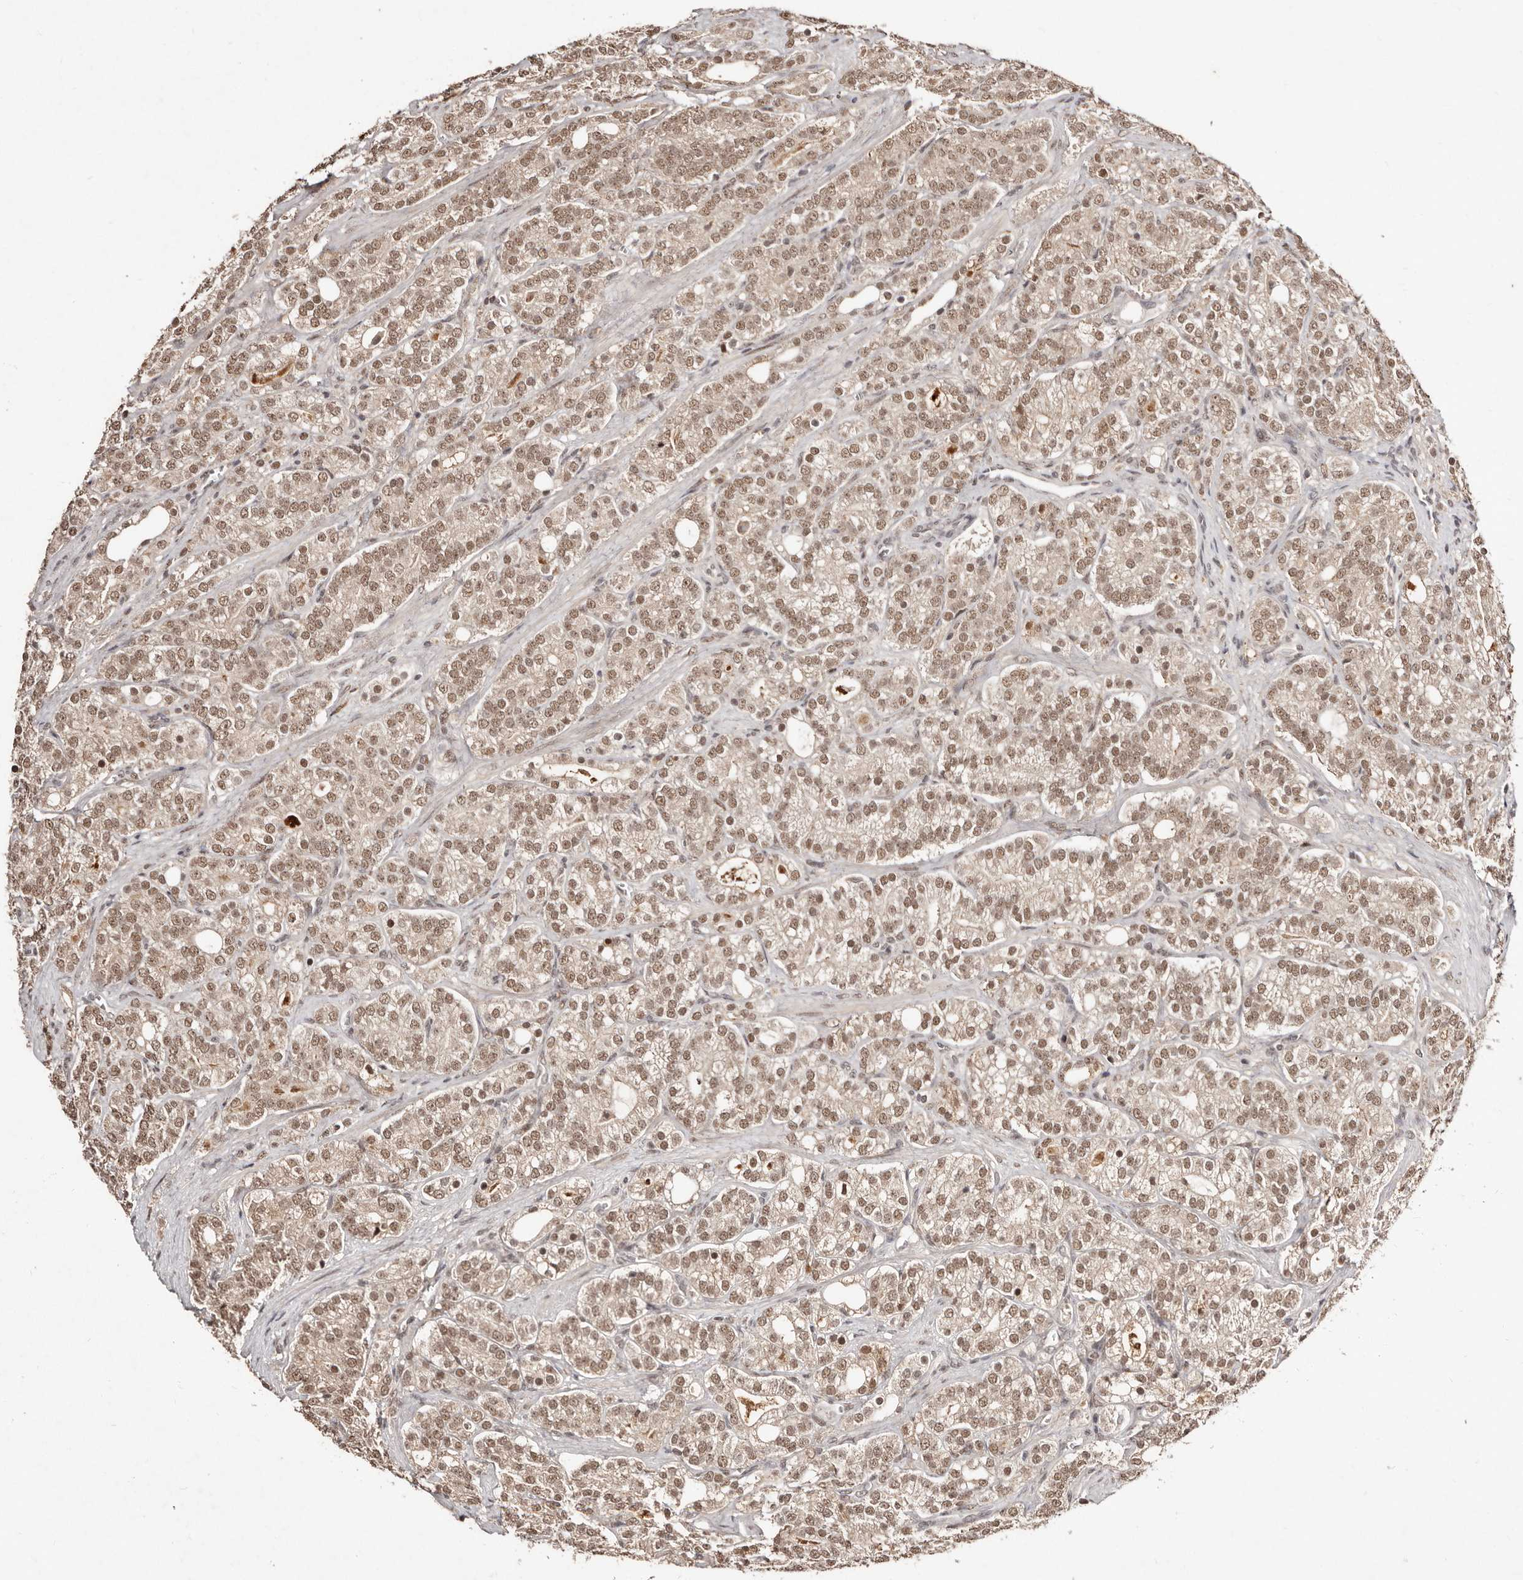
{"staining": {"intensity": "moderate", "quantity": ">75%", "location": "nuclear"}, "tissue": "prostate cancer", "cell_type": "Tumor cells", "image_type": "cancer", "snomed": [{"axis": "morphology", "description": "Adenocarcinoma, High grade"}, {"axis": "topography", "description": "Prostate"}], "caption": "Protein expression analysis of high-grade adenocarcinoma (prostate) reveals moderate nuclear staining in approximately >75% of tumor cells.", "gene": "BICRAL", "patient": {"sex": "male", "age": 57}}